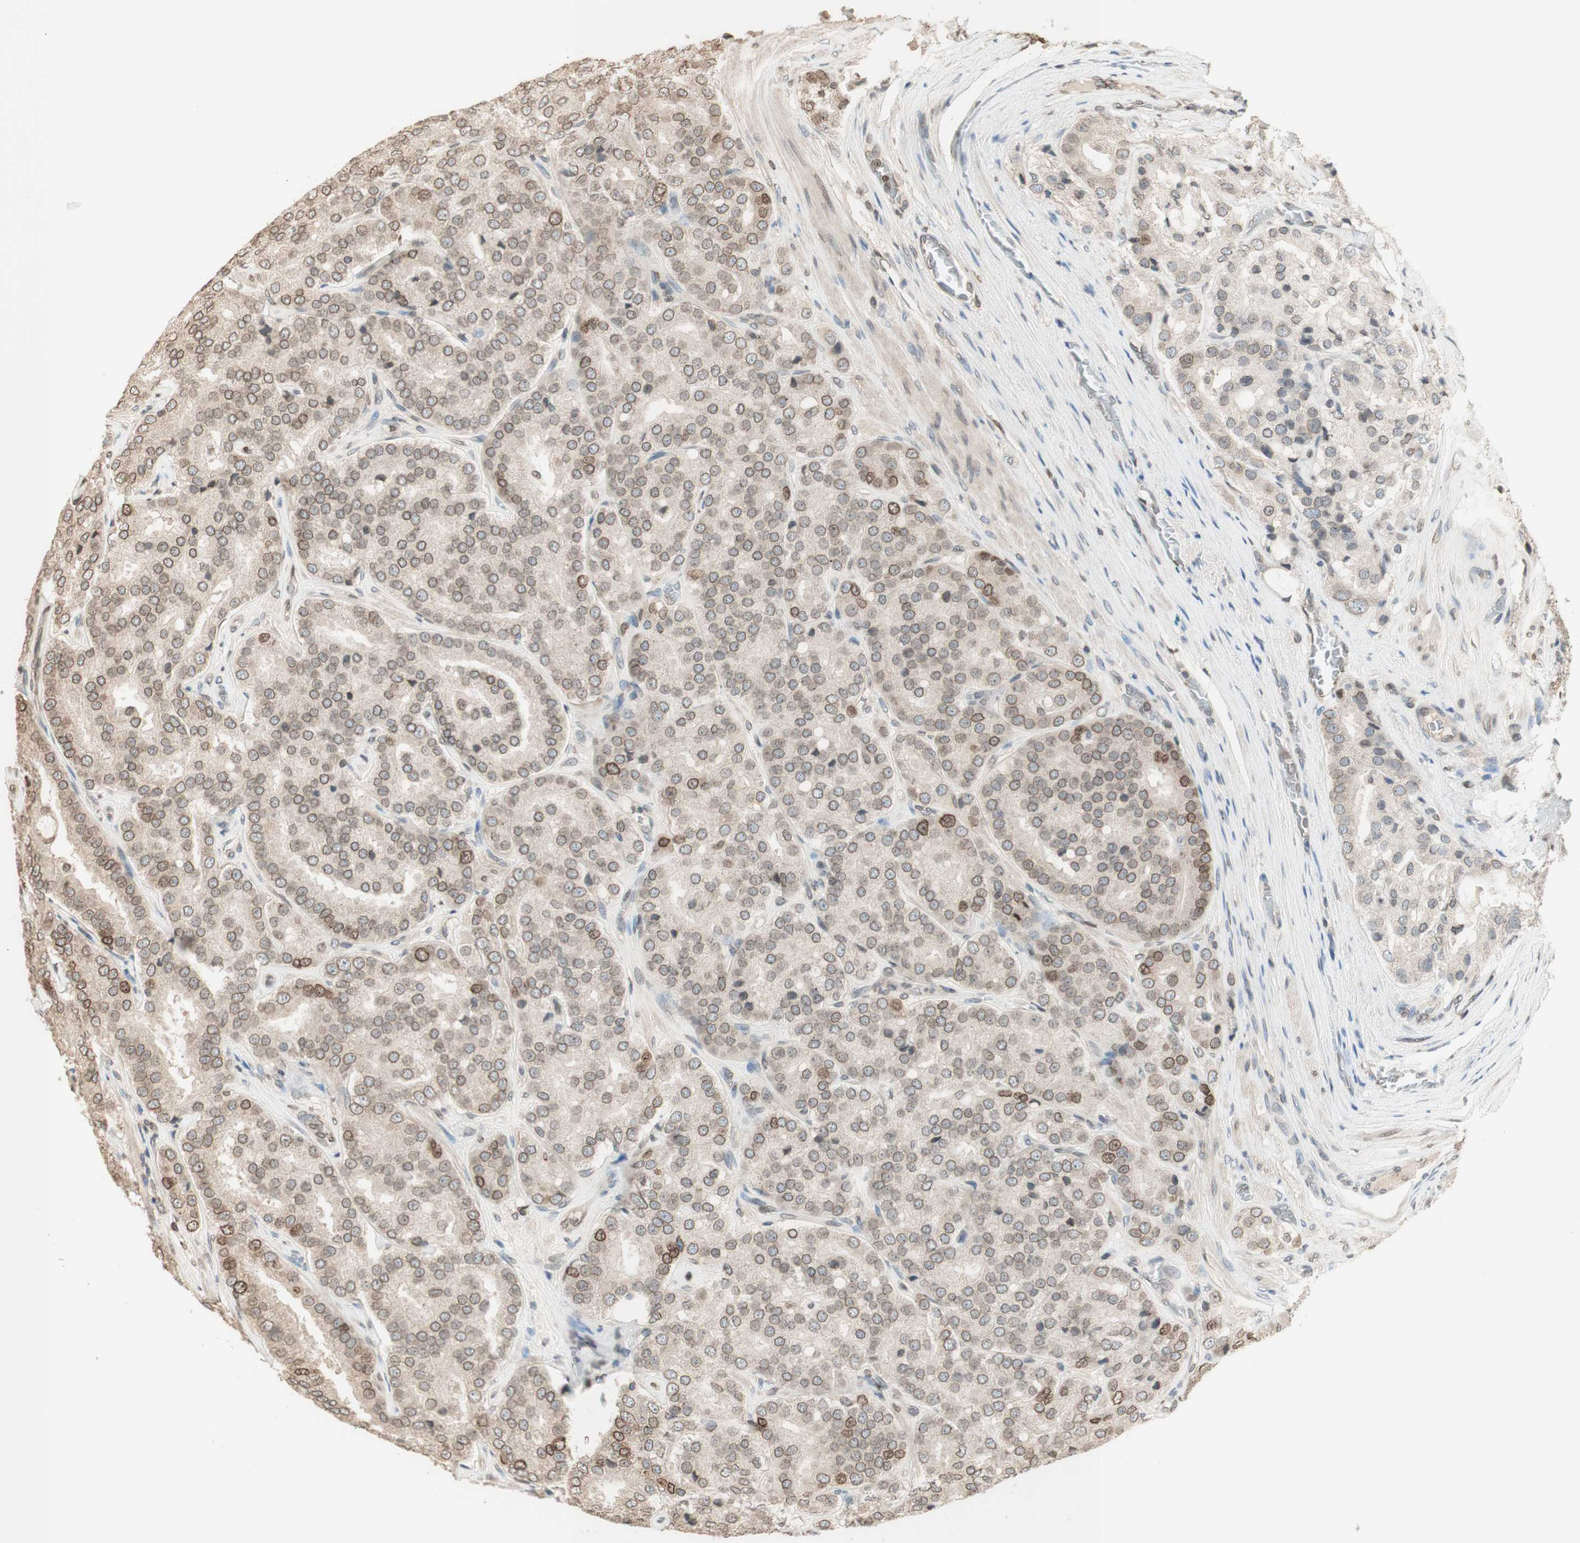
{"staining": {"intensity": "moderate", "quantity": "<25%", "location": "cytoplasmic/membranous,nuclear"}, "tissue": "prostate cancer", "cell_type": "Tumor cells", "image_type": "cancer", "snomed": [{"axis": "morphology", "description": "Adenocarcinoma, High grade"}, {"axis": "topography", "description": "Prostate"}], "caption": "Prostate adenocarcinoma (high-grade) stained with a protein marker displays moderate staining in tumor cells.", "gene": "TMPO", "patient": {"sex": "male", "age": 65}}